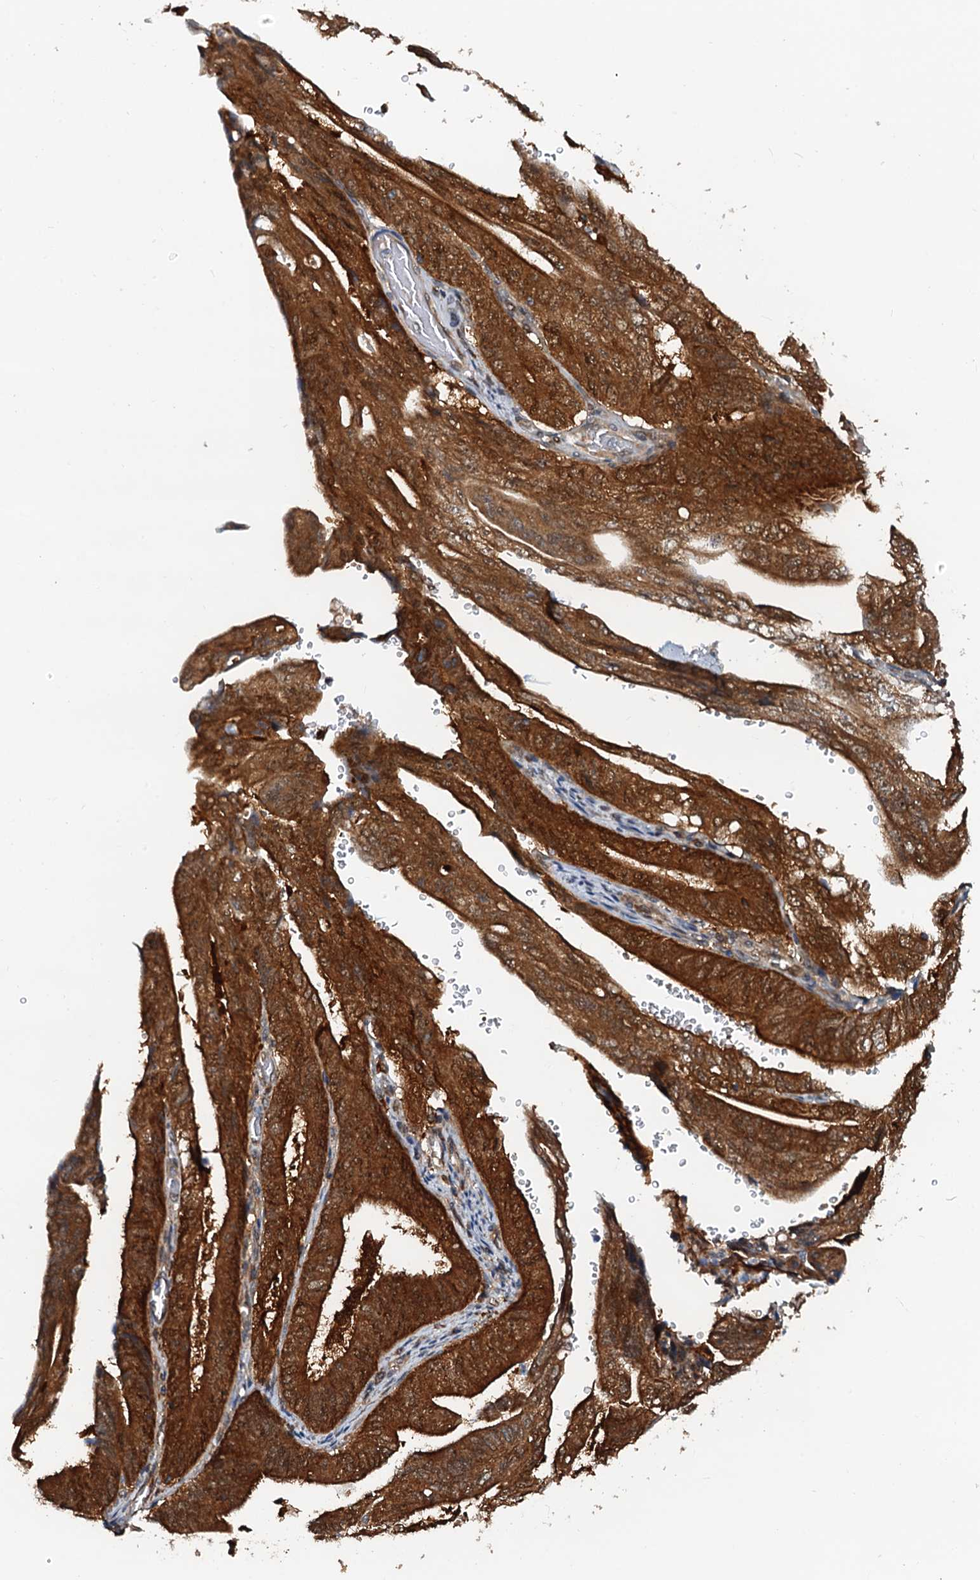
{"staining": {"intensity": "strong", "quantity": ">75%", "location": "cytoplasmic/membranous"}, "tissue": "stomach cancer", "cell_type": "Tumor cells", "image_type": "cancer", "snomed": [{"axis": "morphology", "description": "Adenocarcinoma, NOS"}, {"axis": "topography", "description": "Stomach"}], "caption": "Tumor cells display strong cytoplasmic/membranous expression in approximately >75% of cells in stomach cancer (adenocarcinoma).", "gene": "AAGAB", "patient": {"sex": "female", "age": 73}}